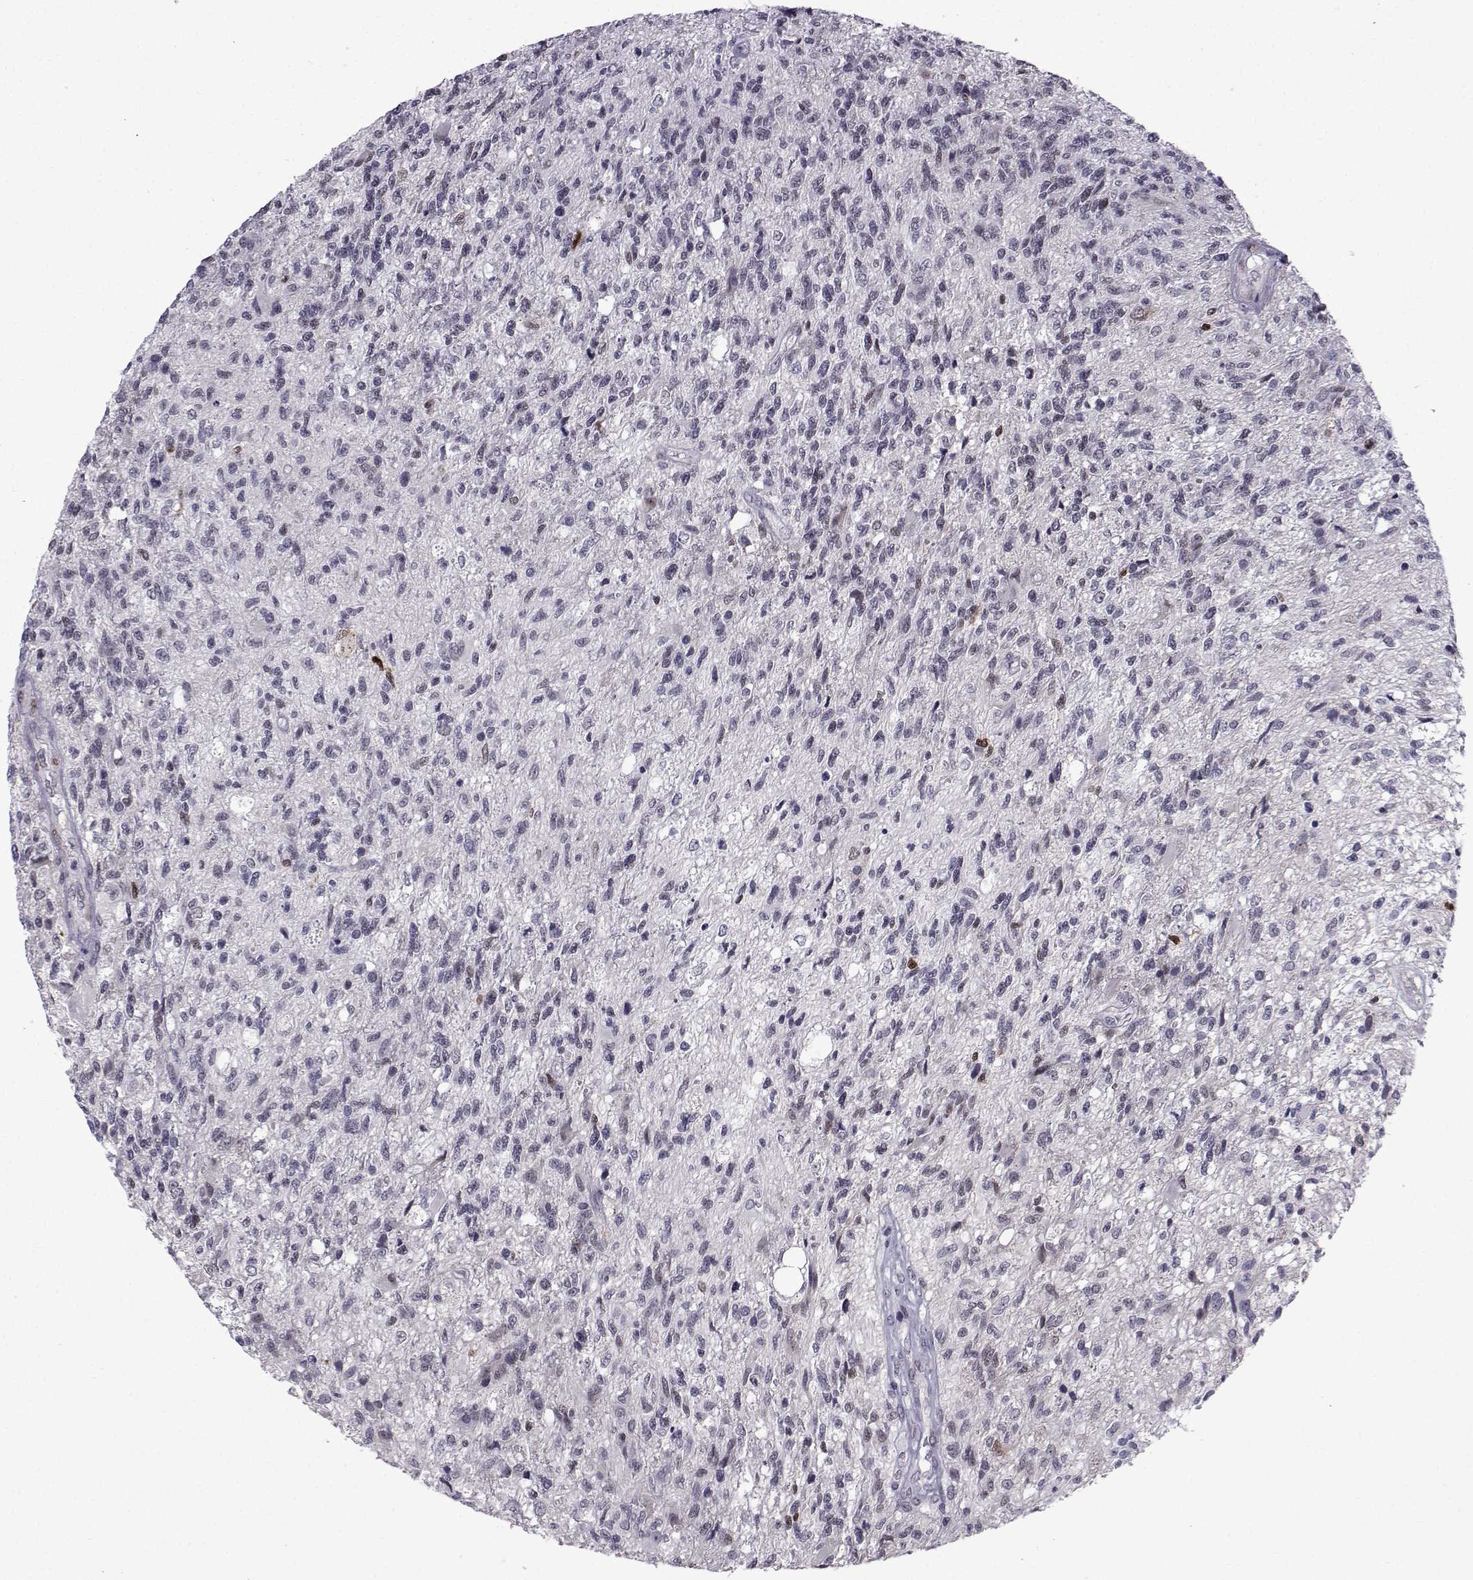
{"staining": {"intensity": "negative", "quantity": "none", "location": "none"}, "tissue": "glioma", "cell_type": "Tumor cells", "image_type": "cancer", "snomed": [{"axis": "morphology", "description": "Glioma, malignant, High grade"}, {"axis": "topography", "description": "Brain"}], "caption": "Immunohistochemistry (IHC) of human glioma reveals no positivity in tumor cells.", "gene": "RBM24", "patient": {"sex": "male", "age": 56}}